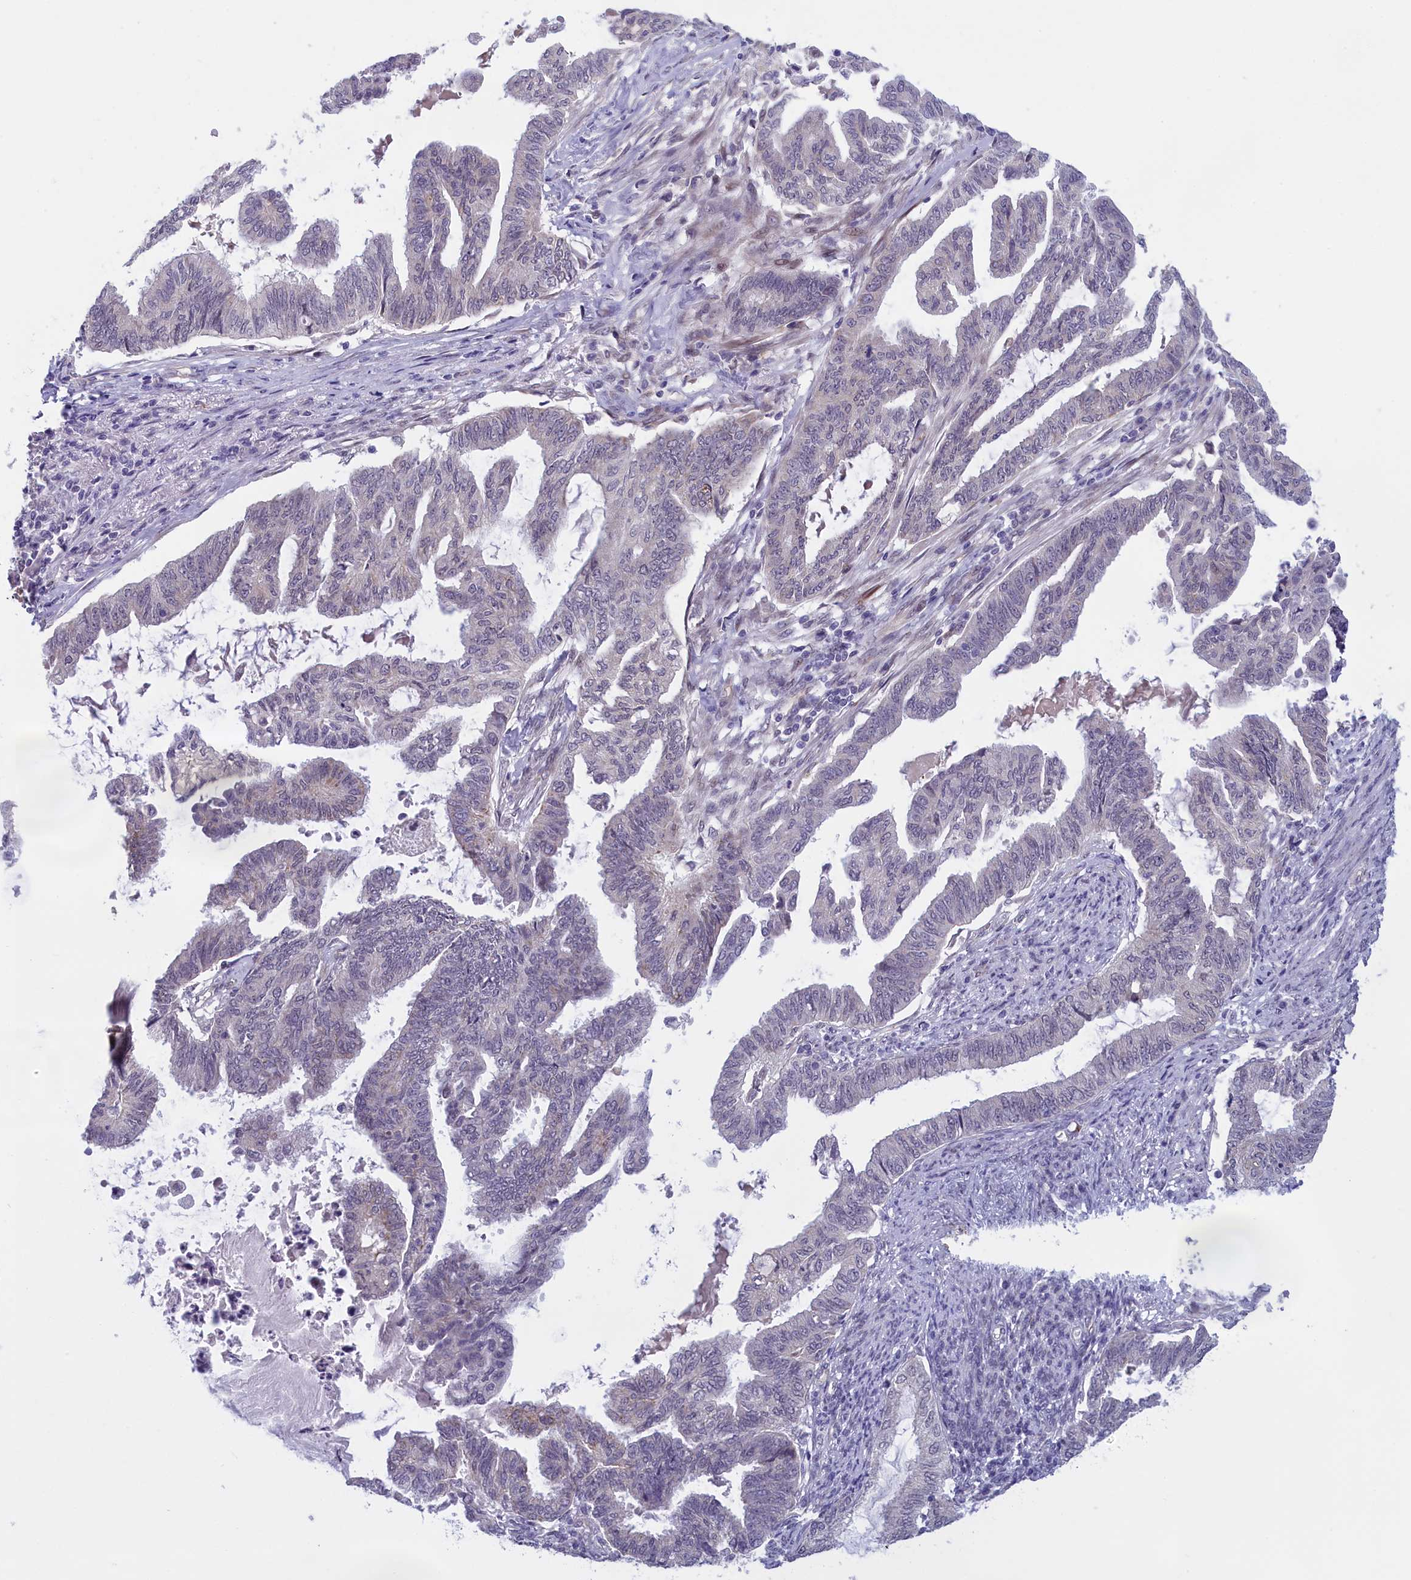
{"staining": {"intensity": "negative", "quantity": "none", "location": "none"}, "tissue": "endometrial cancer", "cell_type": "Tumor cells", "image_type": "cancer", "snomed": [{"axis": "morphology", "description": "Adenocarcinoma, NOS"}, {"axis": "topography", "description": "Endometrium"}], "caption": "IHC photomicrograph of neoplastic tissue: endometrial cancer (adenocarcinoma) stained with DAB displays no significant protein expression in tumor cells.", "gene": "IGFALS", "patient": {"sex": "female", "age": 86}}